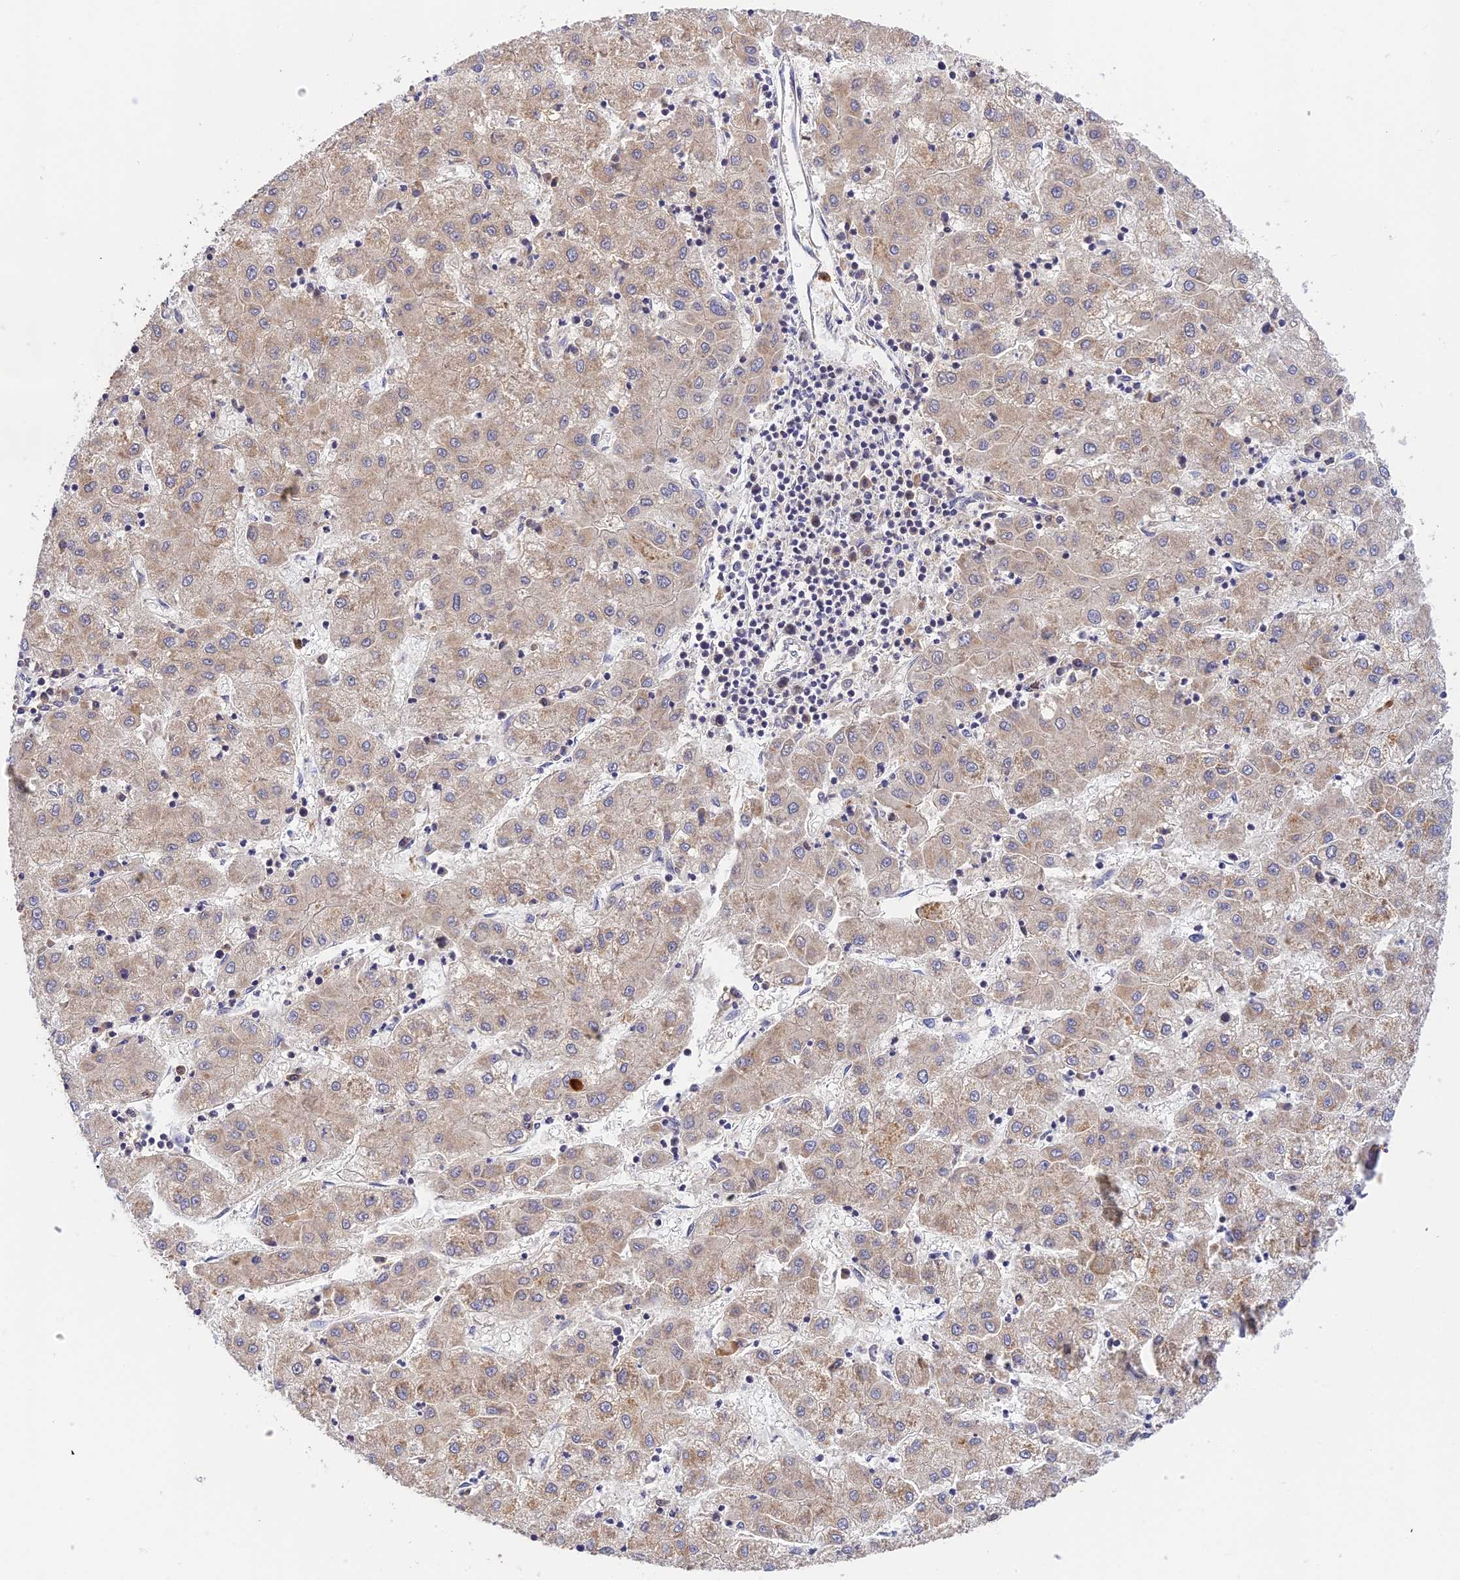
{"staining": {"intensity": "weak", "quantity": "25%-75%", "location": "cytoplasmic/membranous"}, "tissue": "liver cancer", "cell_type": "Tumor cells", "image_type": "cancer", "snomed": [{"axis": "morphology", "description": "Carcinoma, Hepatocellular, NOS"}, {"axis": "topography", "description": "Liver"}], "caption": "A brown stain highlights weak cytoplasmic/membranous positivity of a protein in human hepatocellular carcinoma (liver) tumor cells. Immunohistochemistry stains the protein in brown and the nuclei are stained blue.", "gene": "PEX16", "patient": {"sex": "male", "age": 72}}